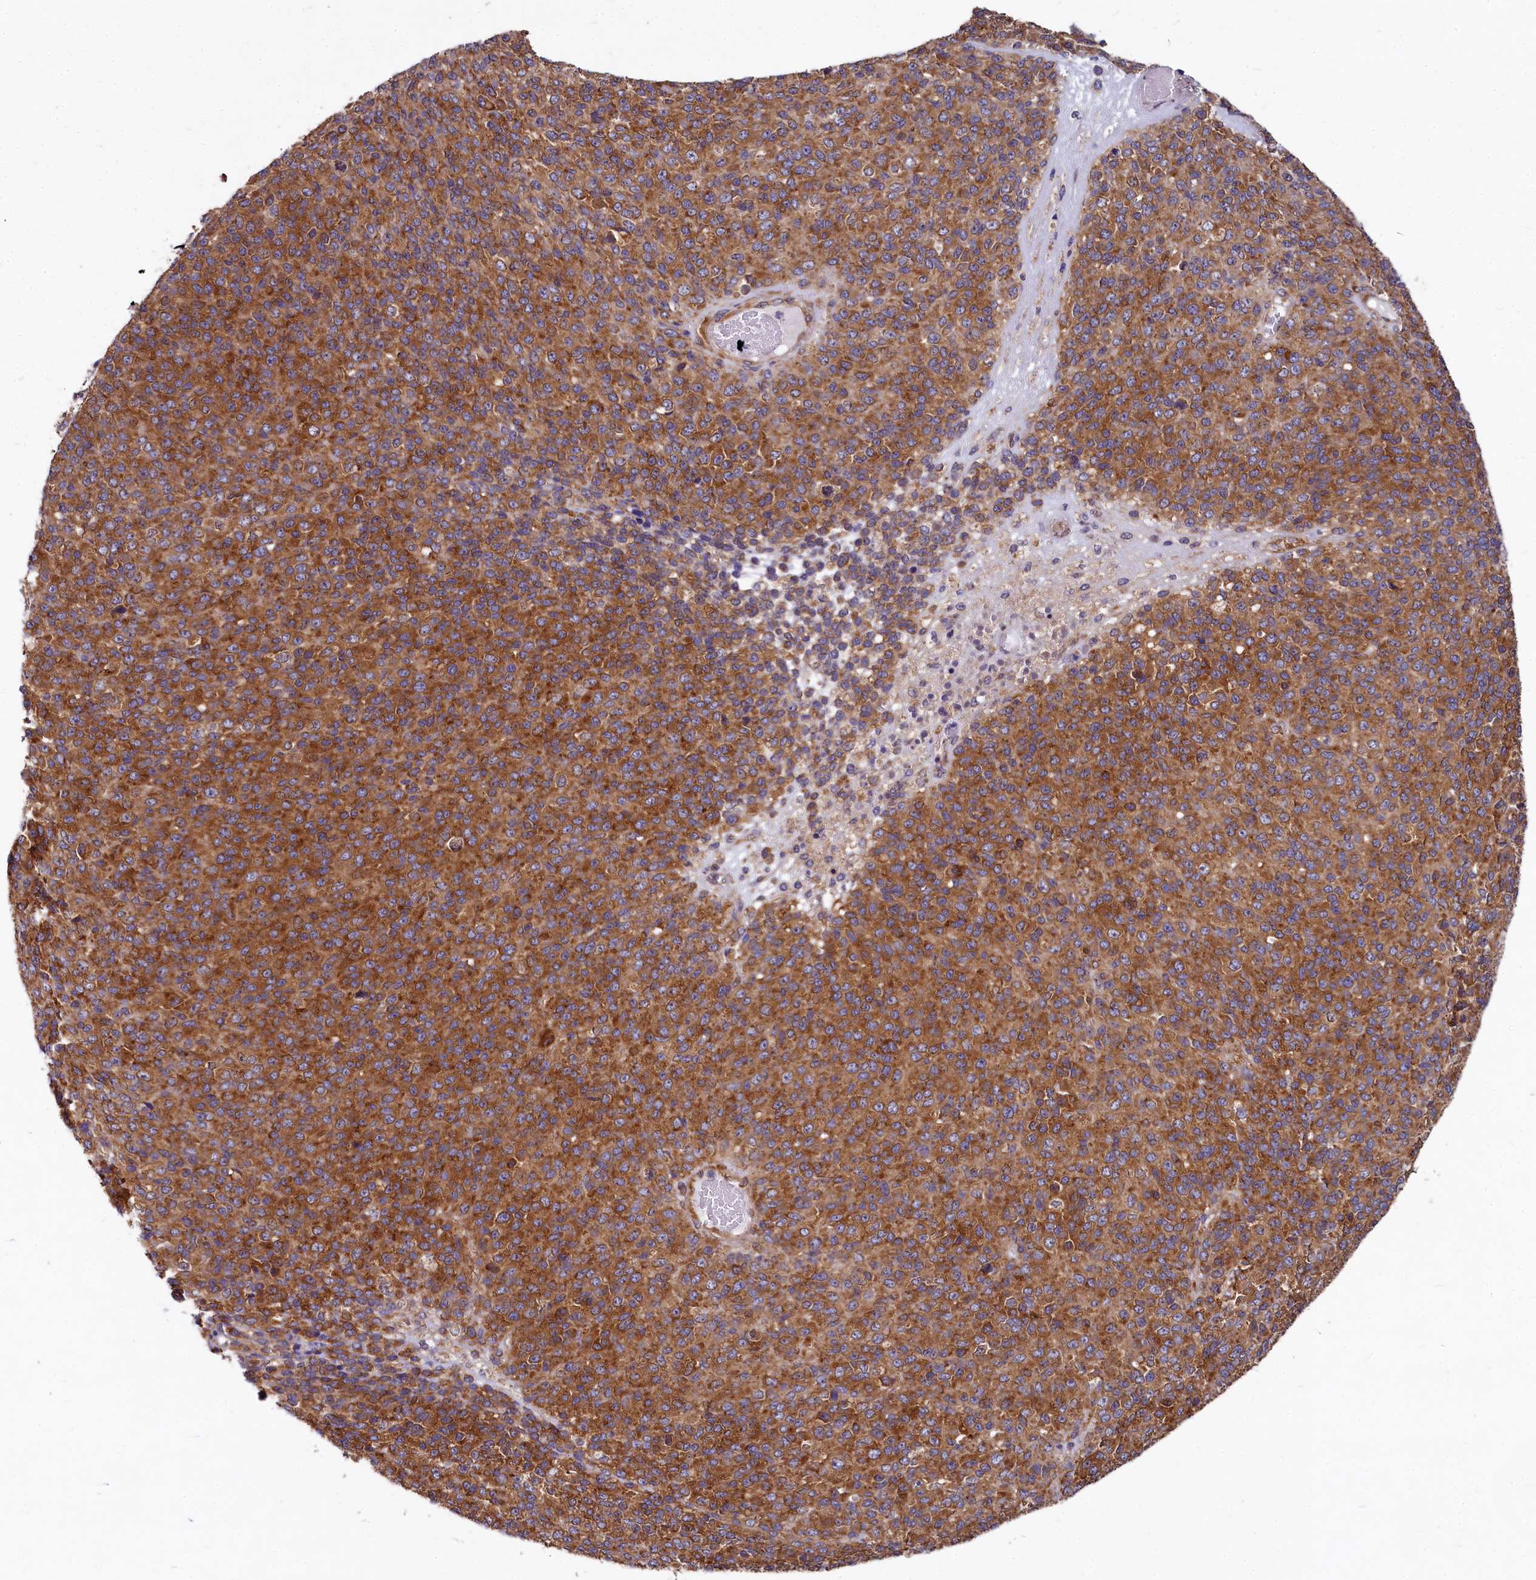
{"staining": {"intensity": "strong", "quantity": ">75%", "location": "cytoplasmic/membranous"}, "tissue": "melanoma", "cell_type": "Tumor cells", "image_type": "cancer", "snomed": [{"axis": "morphology", "description": "Malignant melanoma, Metastatic site"}, {"axis": "topography", "description": "Brain"}], "caption": "This is an image of immunohistochemistry staining of malignant melanoma (metastatic site), which shows strong staining in the cytoplasmic/membranous of tumor cells.", "gene": "EIF2B2", "patient": {"sex": "female", "age": 56}}